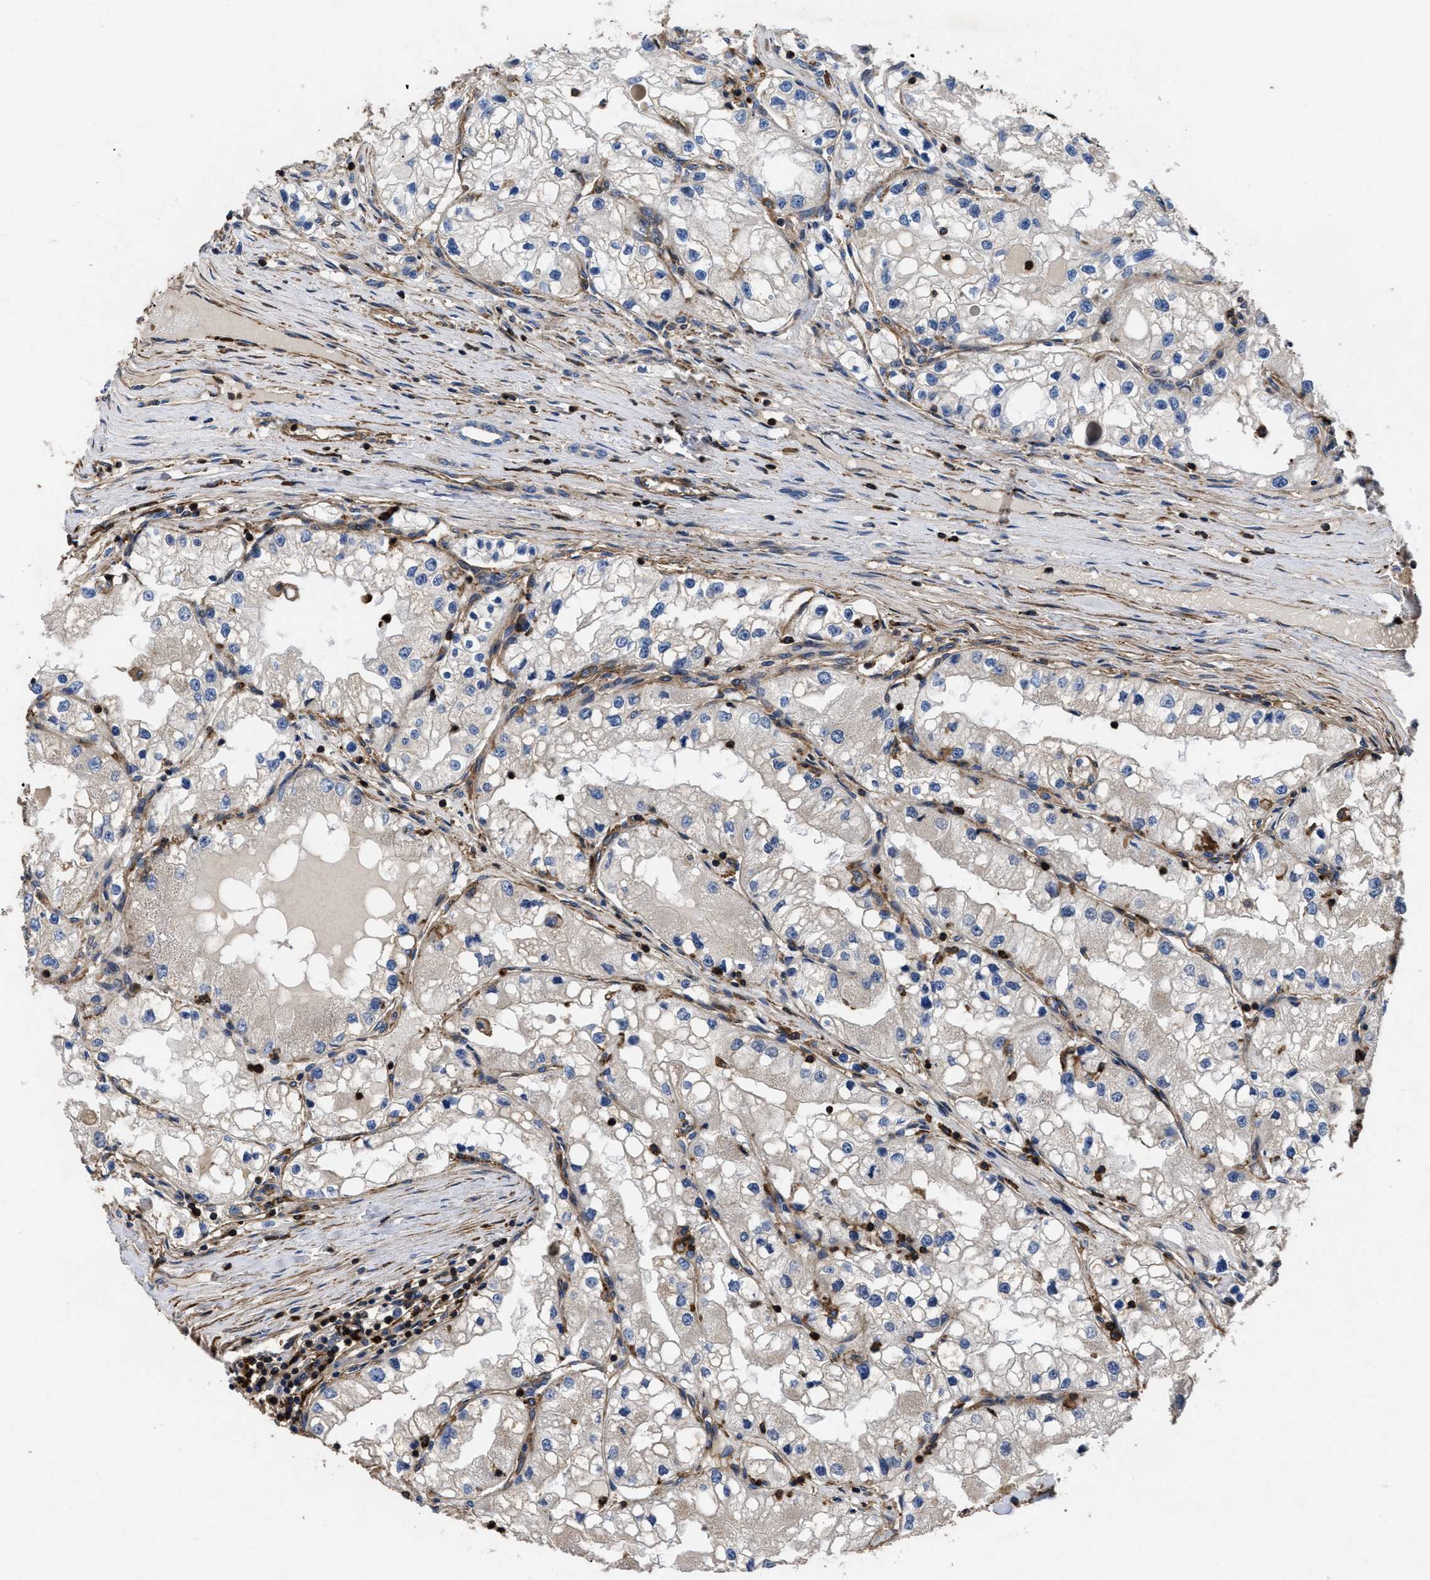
{"staining": {"intensity": "negative", "quantity": "none", "location": "none"}, "tissue": "renal cancer", "cell_type": "Tumor cells", "image_type": "cancer", "snomed": [{"axis": "morphology", "description": "Adenocarcinoma, NOS"}, {"axis": "topography", "description": "Kidney"}], "caption": "Immunohistochemistry (IHC) photomicrograph of human adenocarcinoma (renal) stained for a protein (brown), which shows no positivity in tumor cells.", "gene": "SCUBE2", "patient": {"sex": "male", "age": 68}}